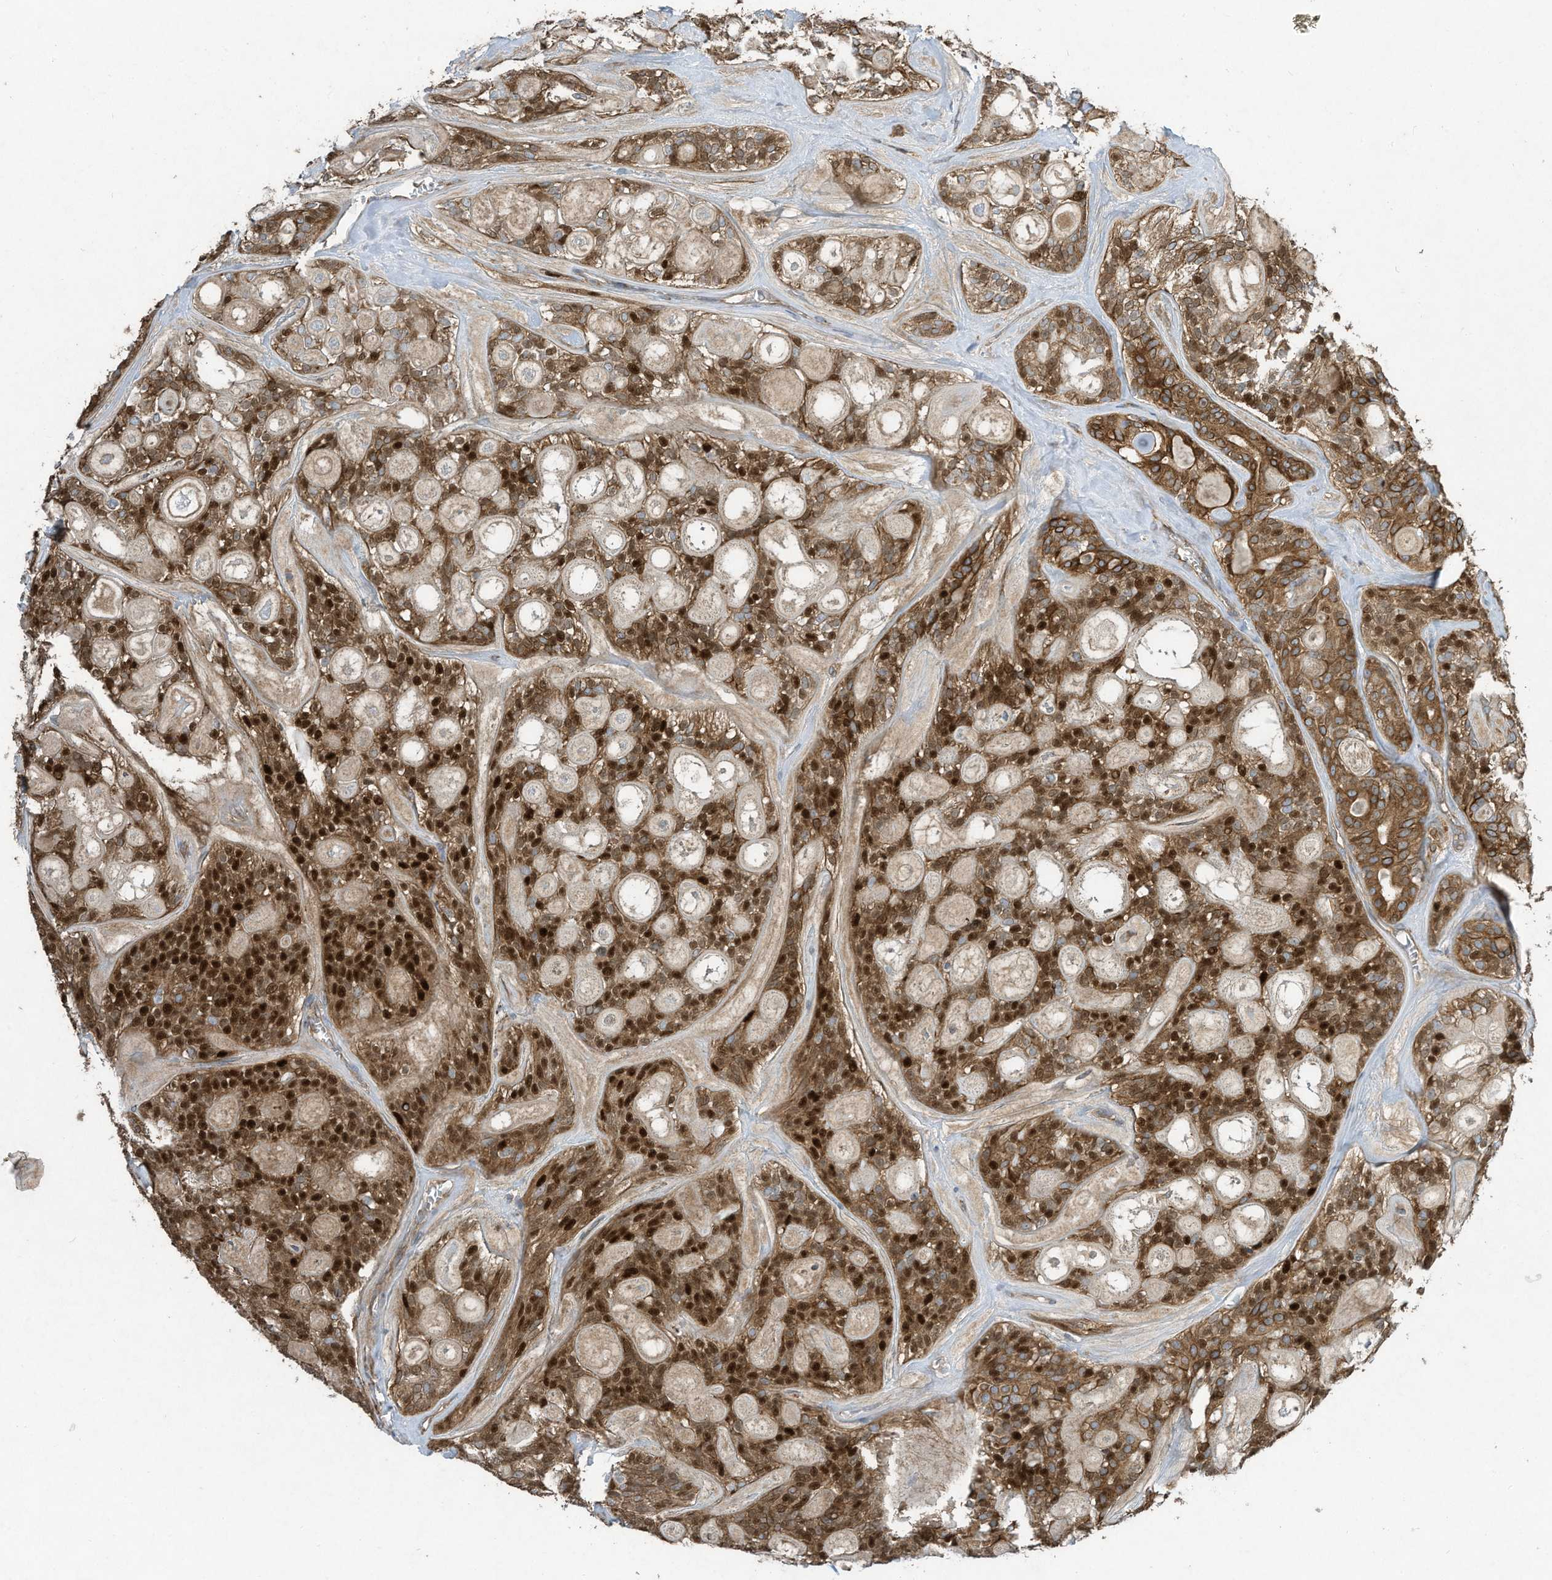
{"staining": {"intensity": "moderate", "quantity": ">75%", "location": "cytoplasmic/membranous,nuclear"}, "tissue": "head and neck cancer", "cell_type": "Tumor cells", "image_type": "cancer", "snomed": [{"axis": "morphology", "description": "Adenocarcinoma, NOS"}, {"axis": "topography", "description": "Head-Neck"}], "caption": "Adenocarcinoma (head and neck) stained with immunohistochemistry (IHC) shows moderate cytoplasmic/membranous and nuclear positivity in approximately >75% of tumor cells. (Brightfield microscopy of DAB IHC at high magnification).", "gene": "SYNJ2", "patient": {"sex": "male", "age": 66}}